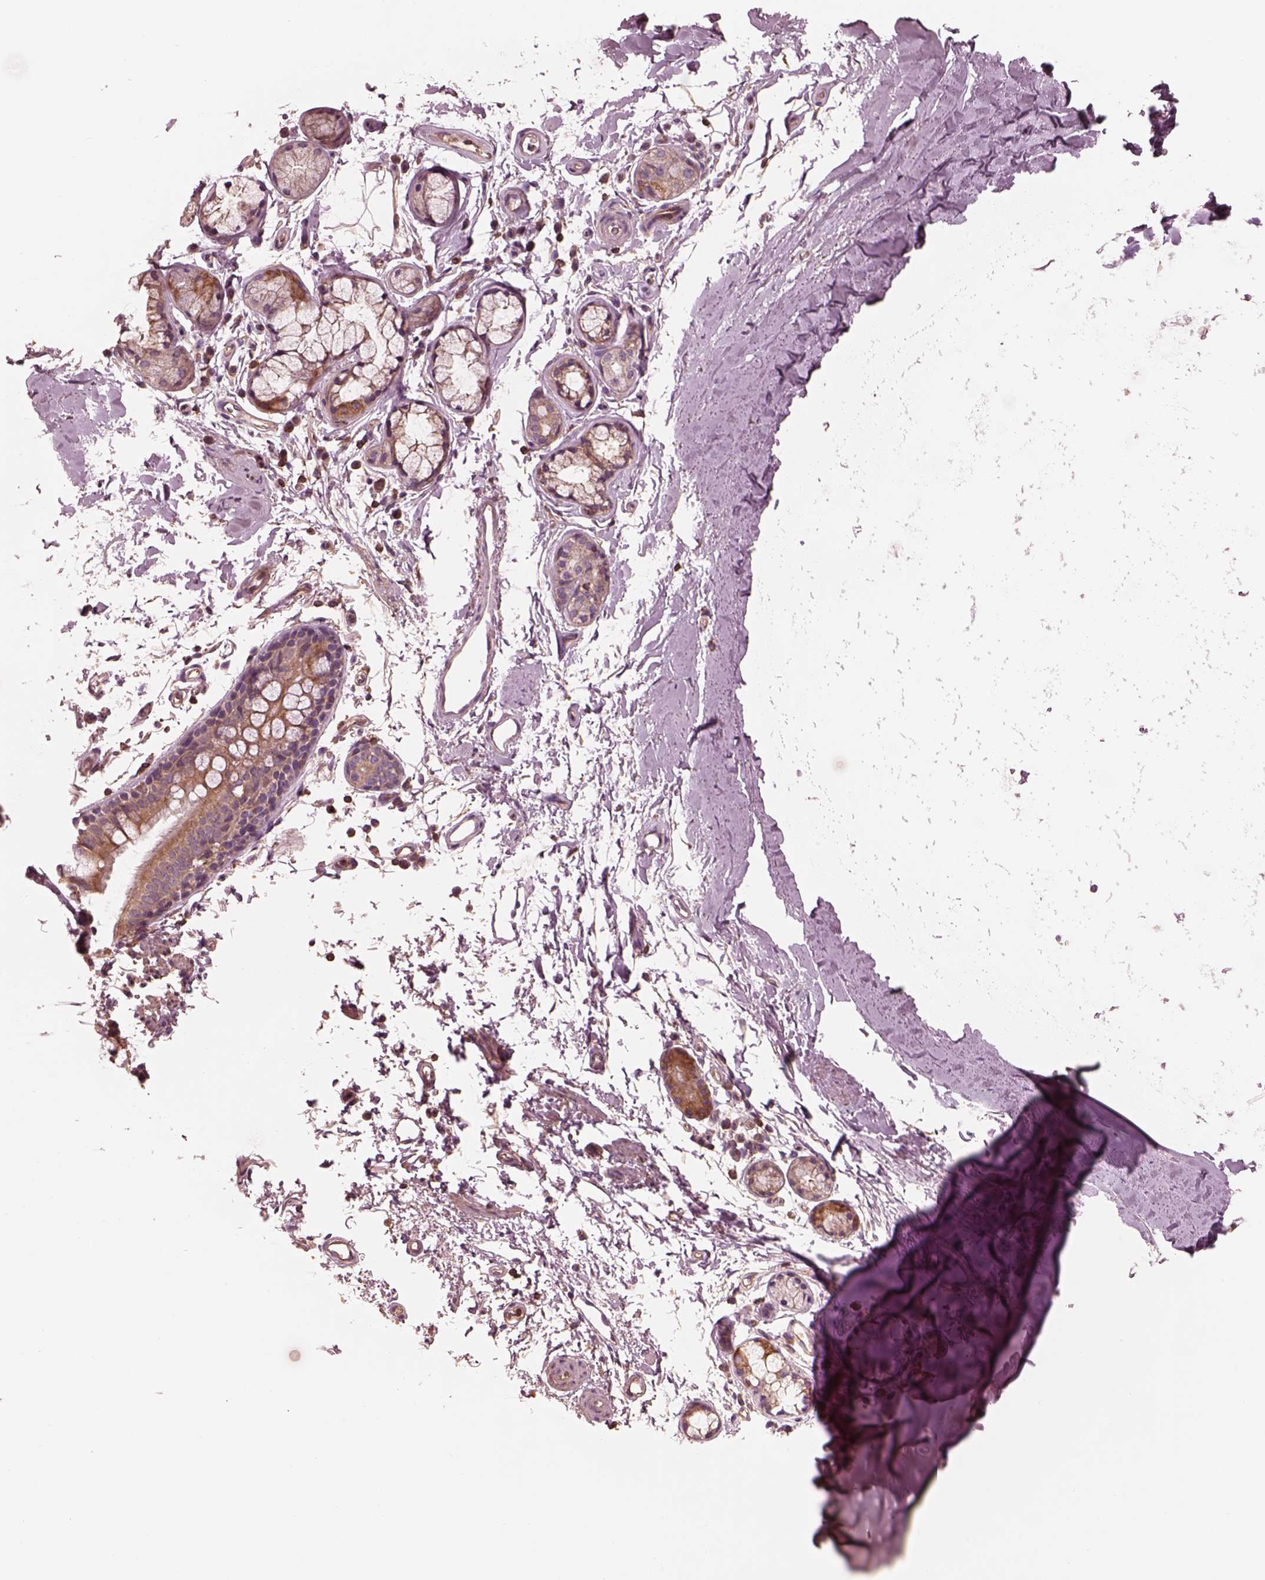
{"staining": {"intensity": "weak", "quantity": ">75%", "location": "cytoplasmic/membranous"}, "tissue": "soft tissue", "cell_type": "Fibroblasts", "image_type": "normal", "snomed": [{"axis": "morphology", "description": "Normal tissue, NOS"}, {"axis": "topography", "description": "Lymph node"}, {"axis": "topography", "description": "Bronchus"}], "caption": "High-magnification brightfield microscopy of normal soft tissue stained with DAB (3,3'-diaminobenzidine) (brown) and counterstained with hematoxylin (blue). fibroblasts exhibit weak cytoplasmic/membranous expression is present in about>75% of cells.", "gene": "STK33", "patient": {"sex": "female", "age": 70}}